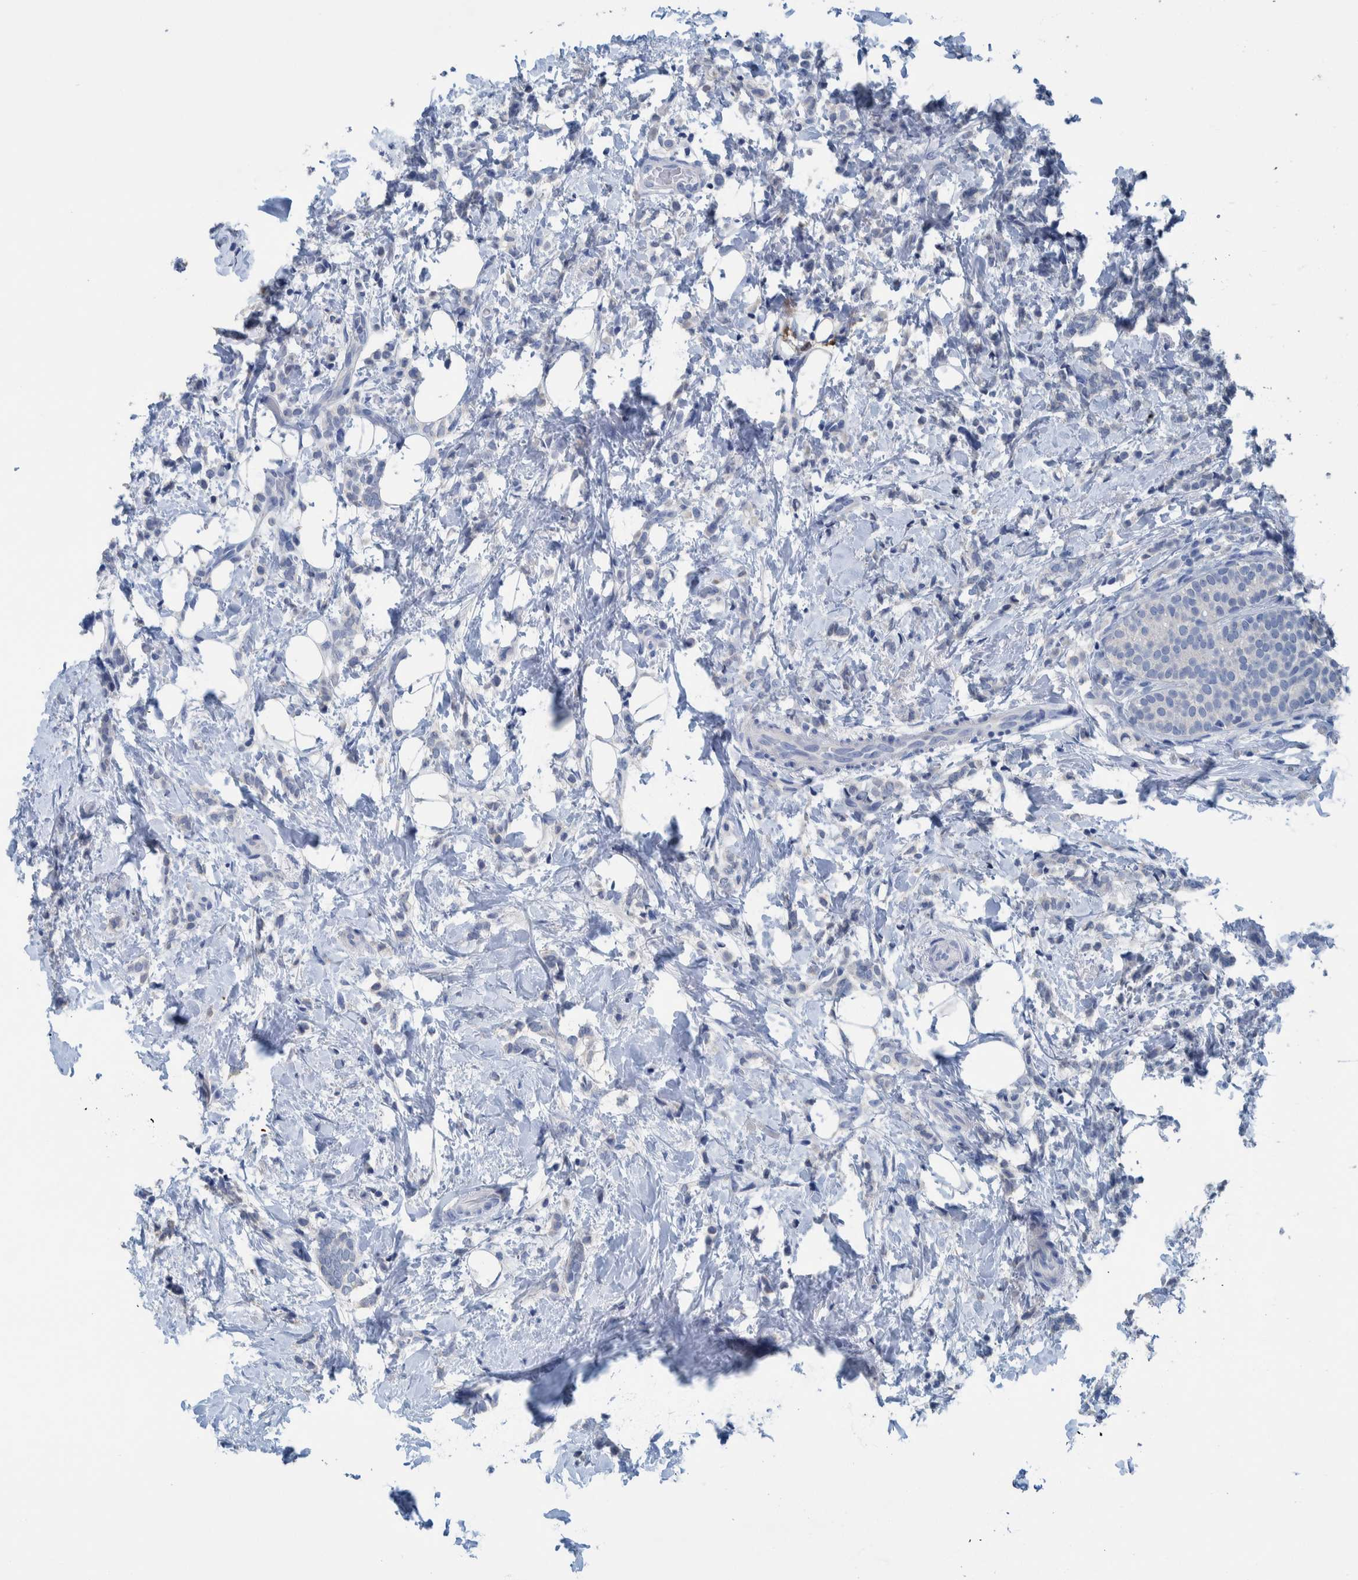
{"staining": {"intensity": "negative", "quantity": "none", "location": "none"}, "tissue": "breast cancer", "cell_type": "Tumor cells", "image_type": "cancer", "snomed": [{"axis": "morphology", "description": "Lobular carcinoma"}, {"axis": "topography", "description": "Breast"}], "caption": "The immunohistochemistry (IHC) histopathology image has no significant staining in tumor cells of breast cancer tissue.", "gene": "IDO1", "patient": {"sex": "female", "age": 50}}